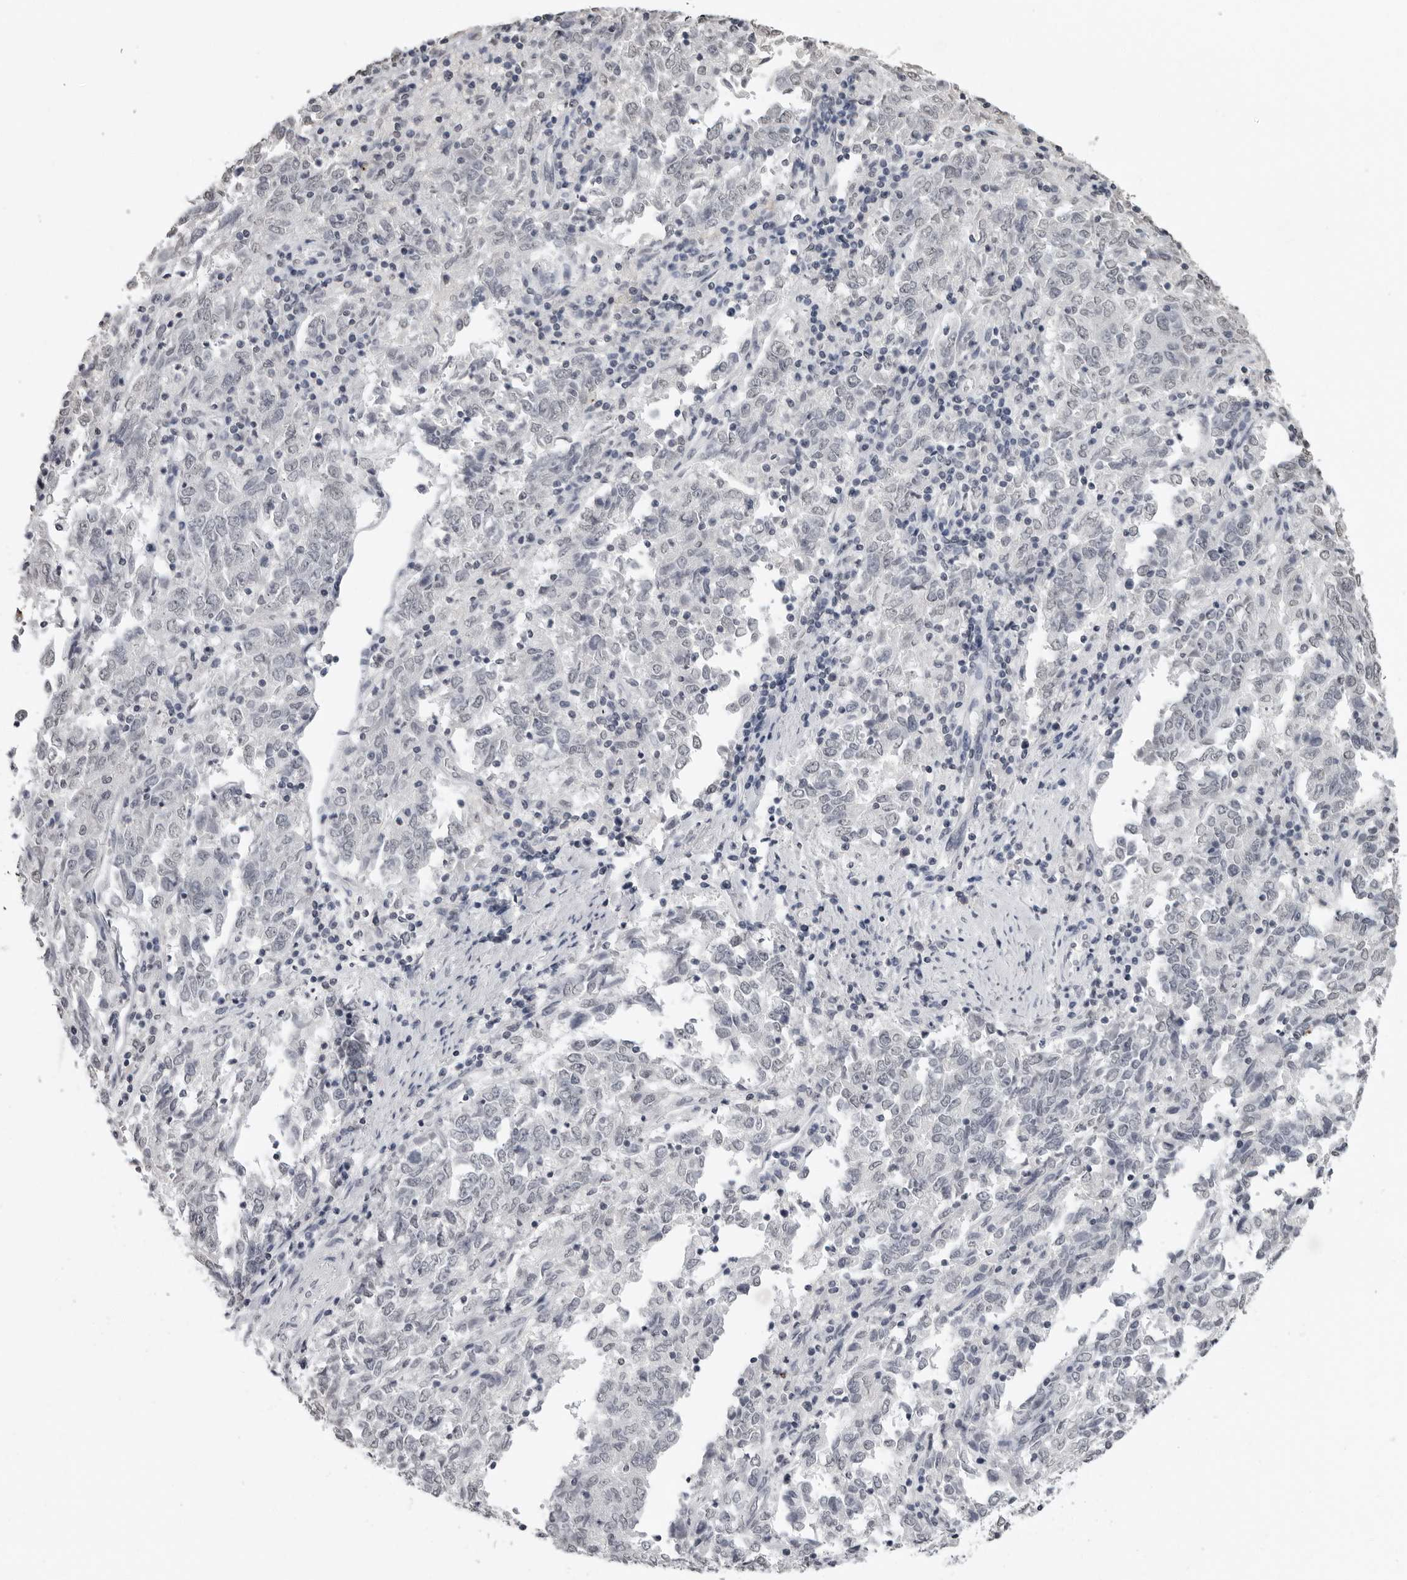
{"staining": {"intensity": "negative", "quantity": "none", "location": "none"}, "tissue": "endometrial cancer", "cell_type": "Tumor cells", "image_type": "cancer", "snomed": [{"axis": "morphology", "description": "Adenocarcinoma, NOS"}, {"axis": "topography", "description": "Endometrium"}], "caption": "Immunohistochemistry micrograph of endometrial cancer stained for a protein (brown), which shows no staining in tumor cells. The staining is performed using DAB brown chromogen with nuclei counter-stained in using hematoxylin.", "gene": "HEPACAM", "patient": {"sex": "female", "age": 80}}